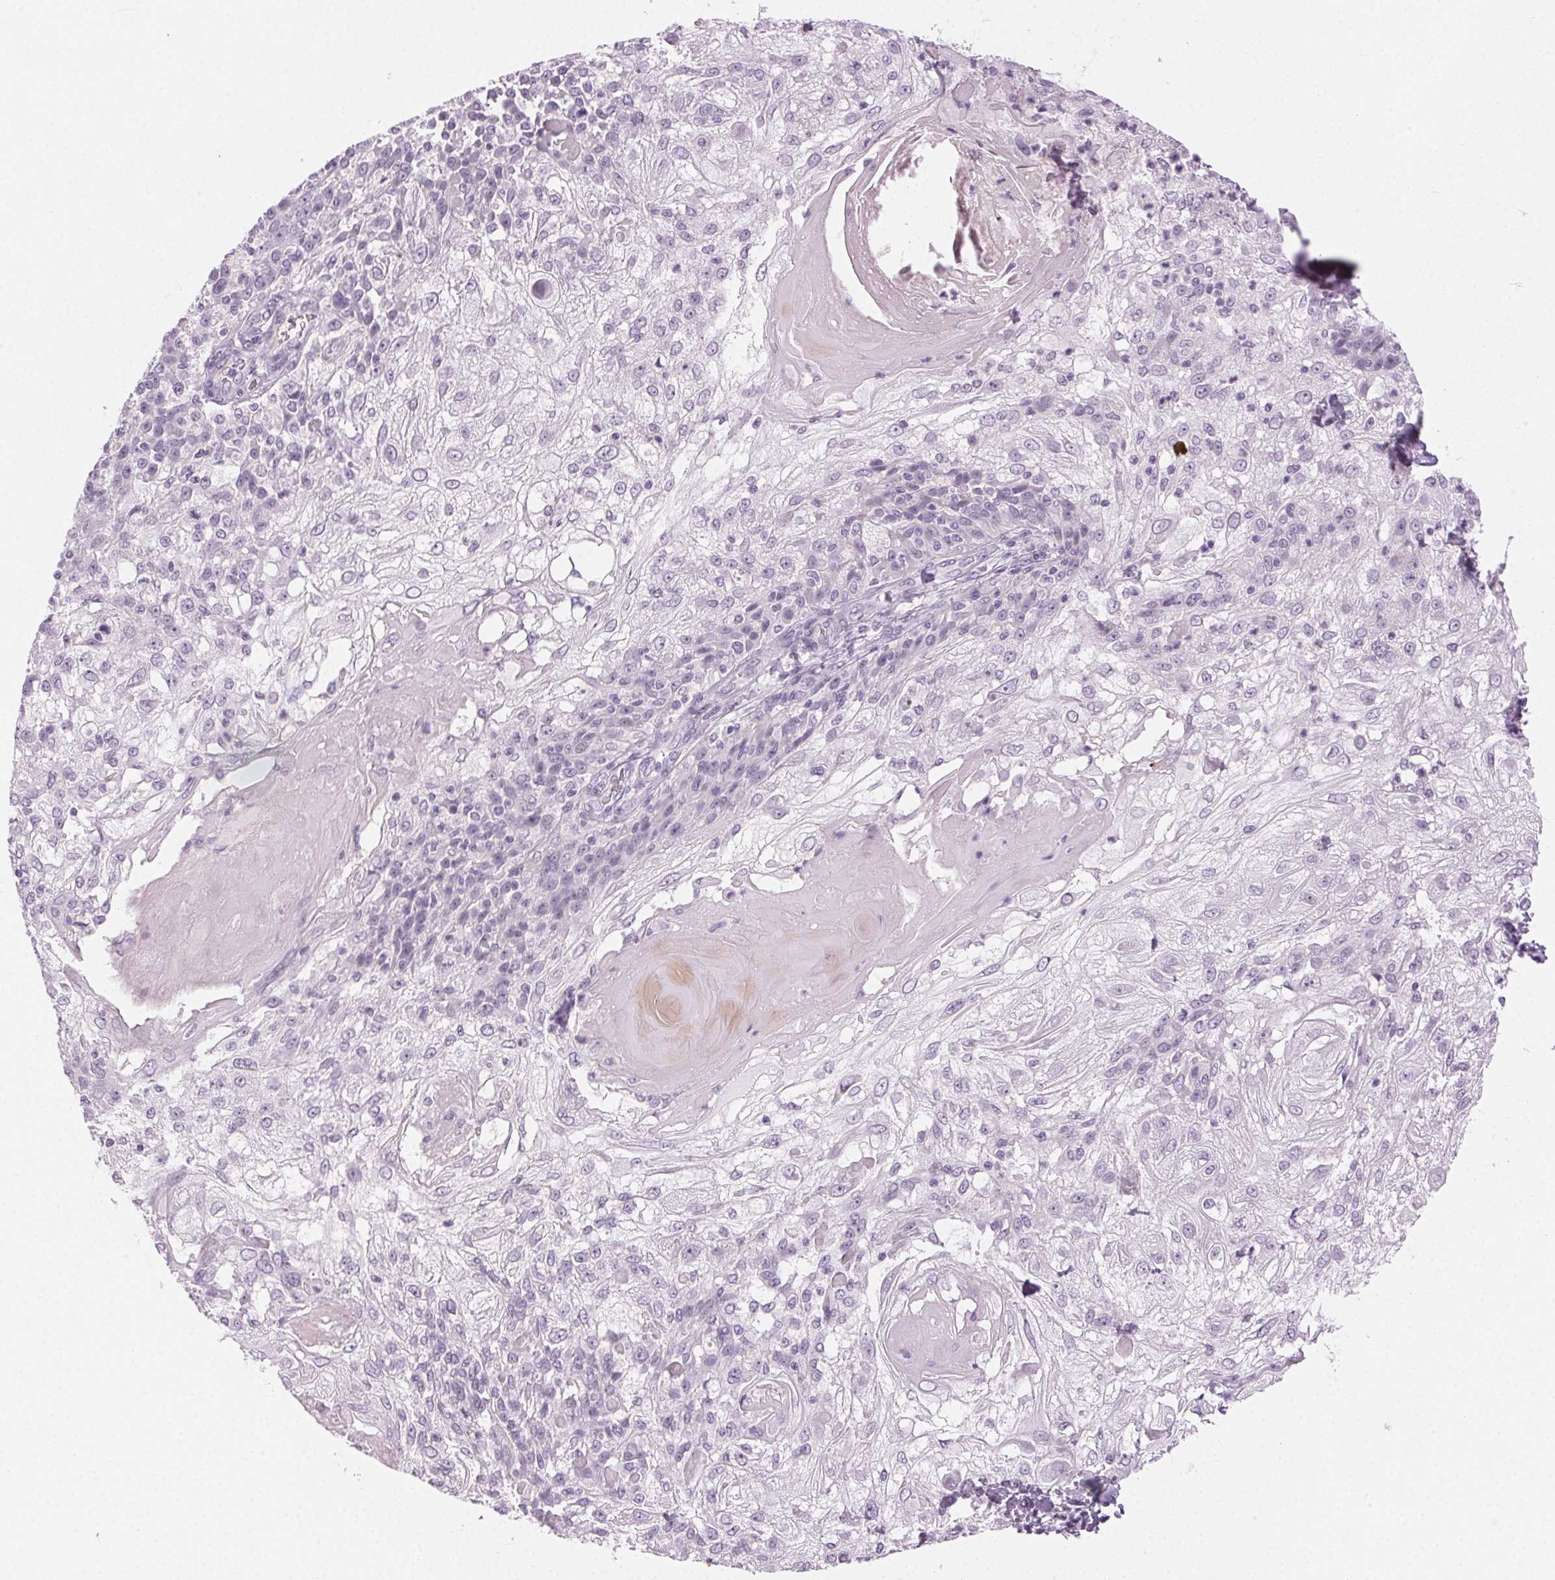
{"staining": {"intensity": "negative", "quantity": "none", "location": "none"}, "tissue": "skin cancer", "cell_type": "Tumor cells", "image_type": "cancer", "snomed": [{"axis": "morphology", "description": "Normal tissue, NOS"}, {"axis": "morphology", "description": "Squamous cell carcinoma, NOS"}, {"axis": "topography", "description": "Skin"}], "caption": "Squamous cell carcinoma (skin) was stained to show a protein in brown. There is no significant expression in tumor cells.", "gene": "AIF1L", "patient": {"sex": "female", "age": 83}}